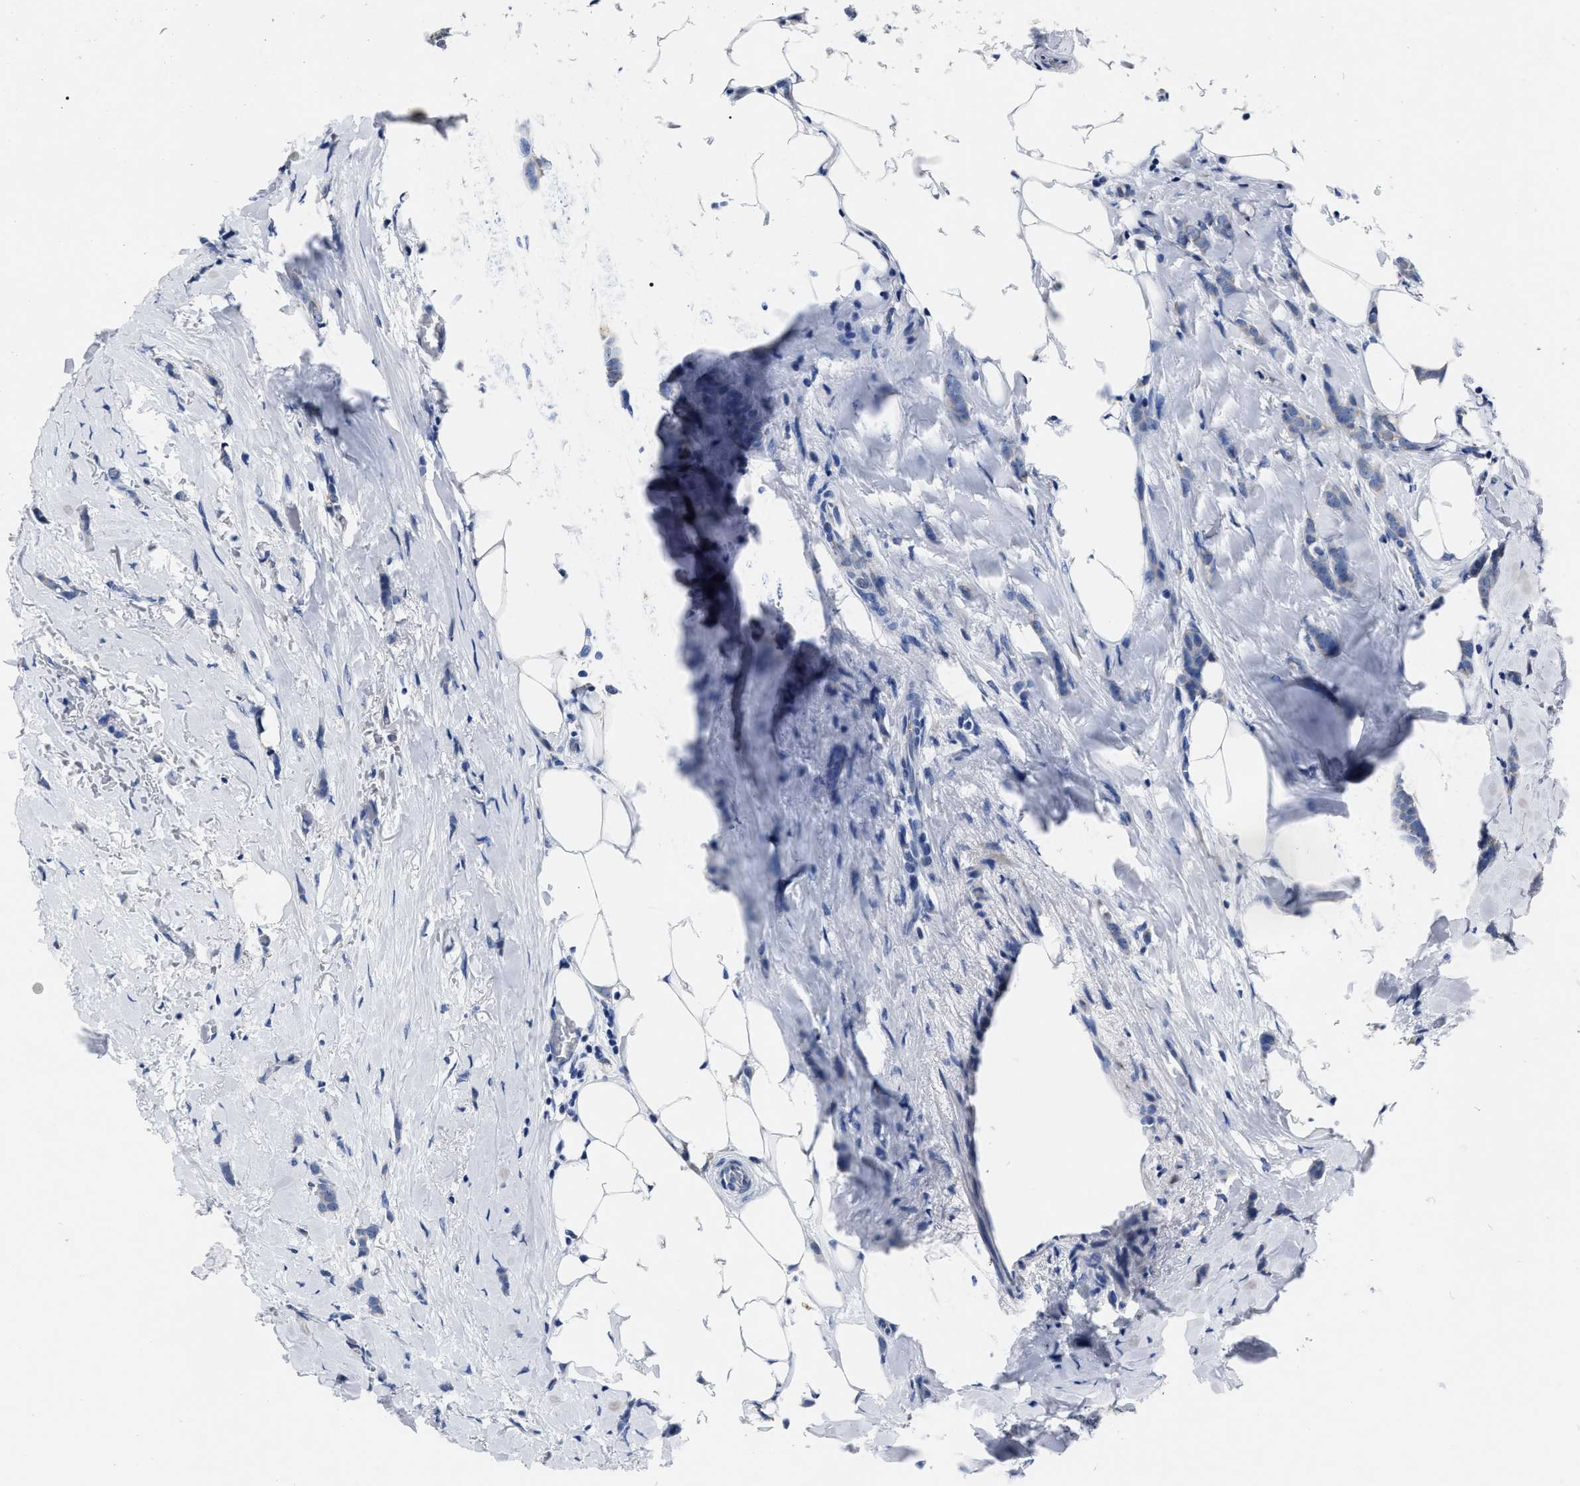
{"staining": {"intensity": "negative", "quantity": "none", "location": "none"}, "tissue": "breast cancer", "cell_type": "Tumor cells", "image_type": "cancer", "snomed": [{"axis": "morphology", "description": "Lobular carcinoma, in situ"}, {"axis": "morphology", "description": "Lobular carcinoma"}, {"axis": "topography", "description": "Breast"}], "caption": "IHC histopathology image of human breast cancer (lobular carcinoma) stained for a protein (brown), which exhibits no positivity in tumor cells.", "gene": "MOV10L1", "patient": {"sex": "female", "age": 41}}